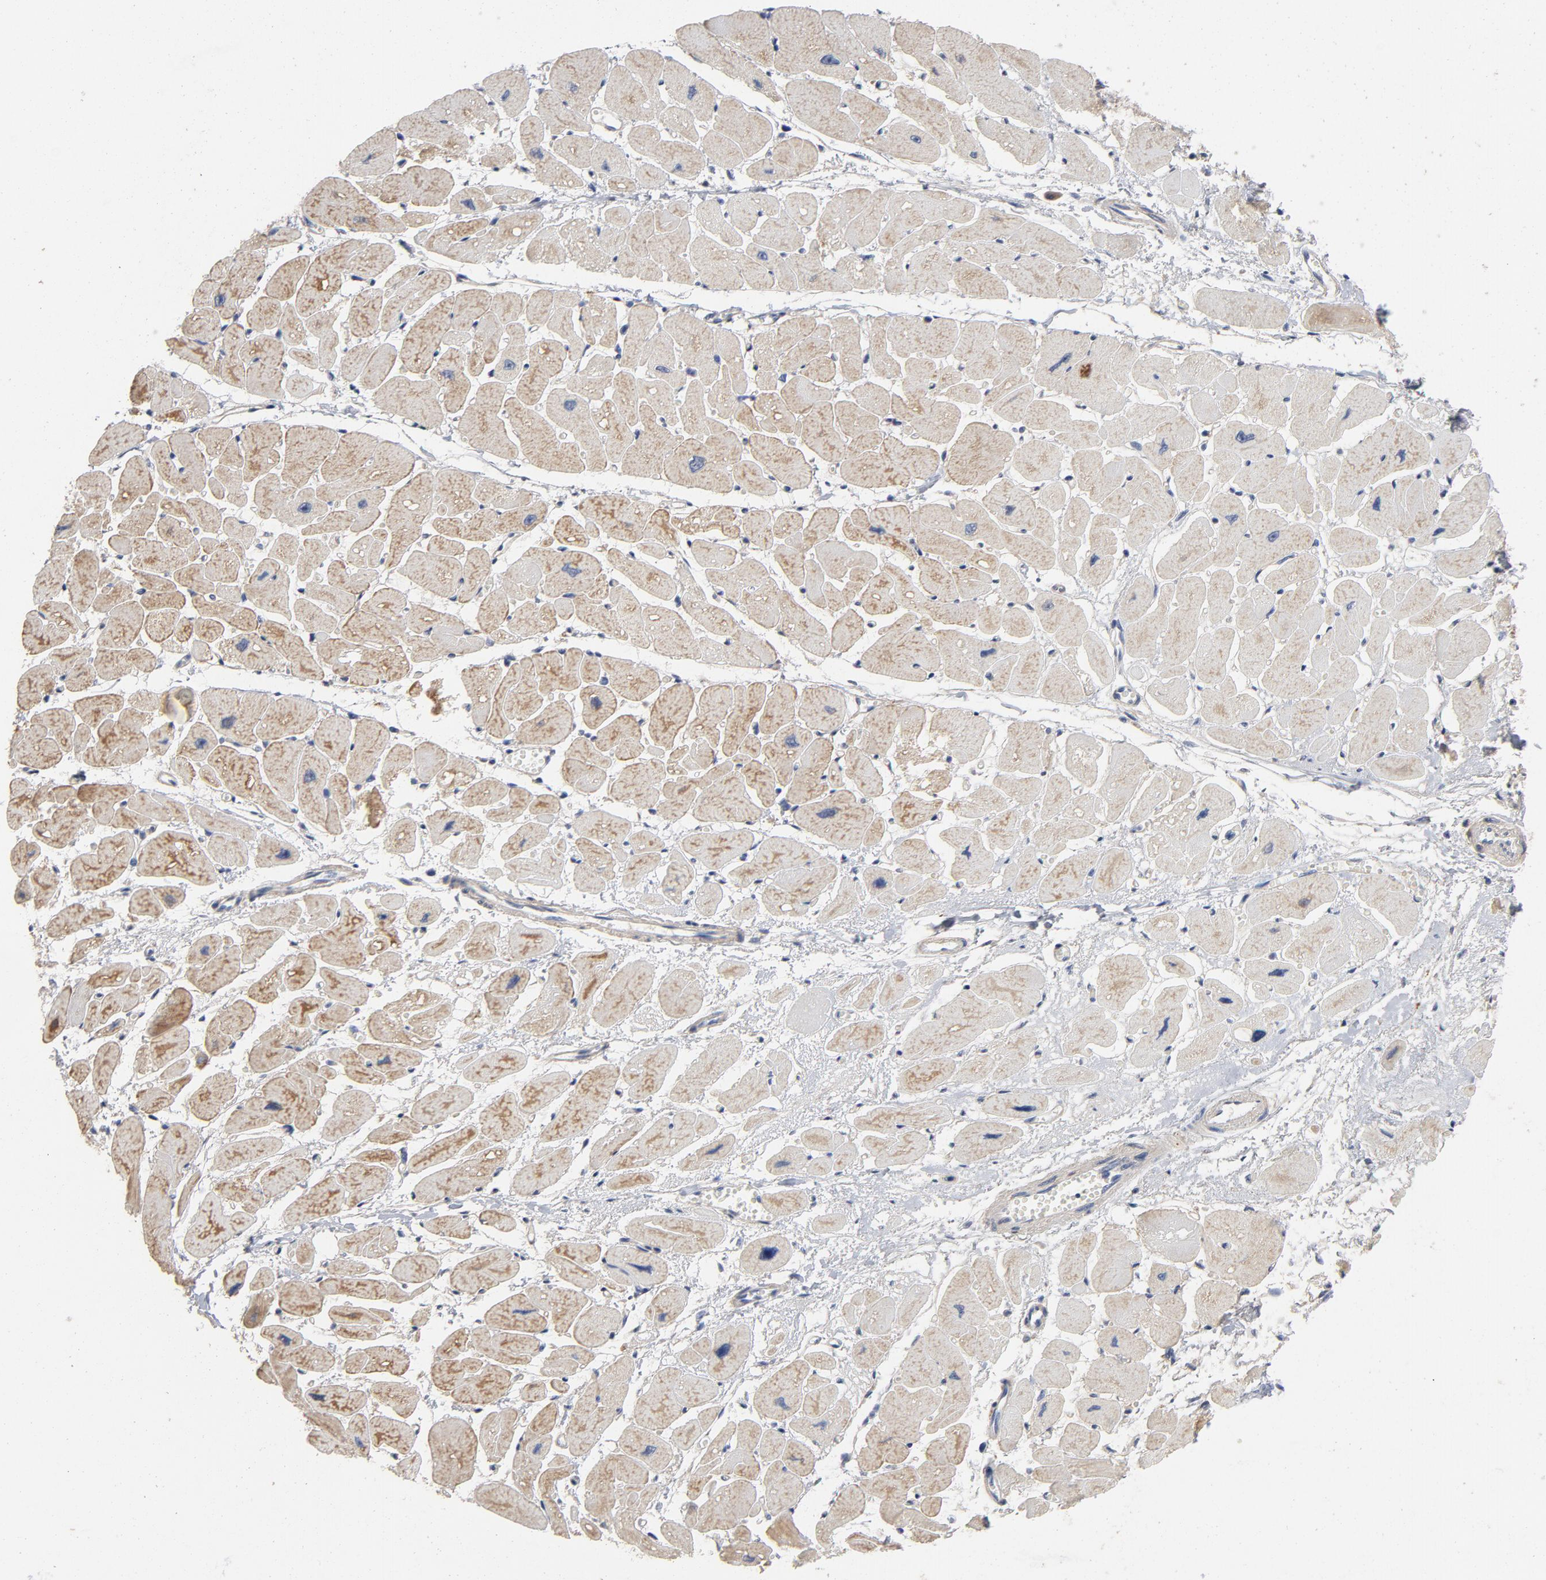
{"staining": {"intensity": "moderate", "quantity": ">75%", "location": "cytoplasmic/membranous"}, "tissue": "heart muscle", "cell_type": "Cardiomyocytes", "image_type": "normal", "snomed": [{"axis": "morphology", "description": "Normal tissue, NOS"}, {"axis": "topography", "description": "Heart"}], "caption": "Immunohistochemical staining of benign human heart muscle shows >75% levels of moderate cytoplasmic/membranous protein expression in about >75% of cardiomyocytes. The staining is performed using DAB brown chromogen to label protein expression. The nuclei are counter-stained blue using hematoxylin.", "gene": "CCDC134", "patient": {"sex": "female", "age": 54}}